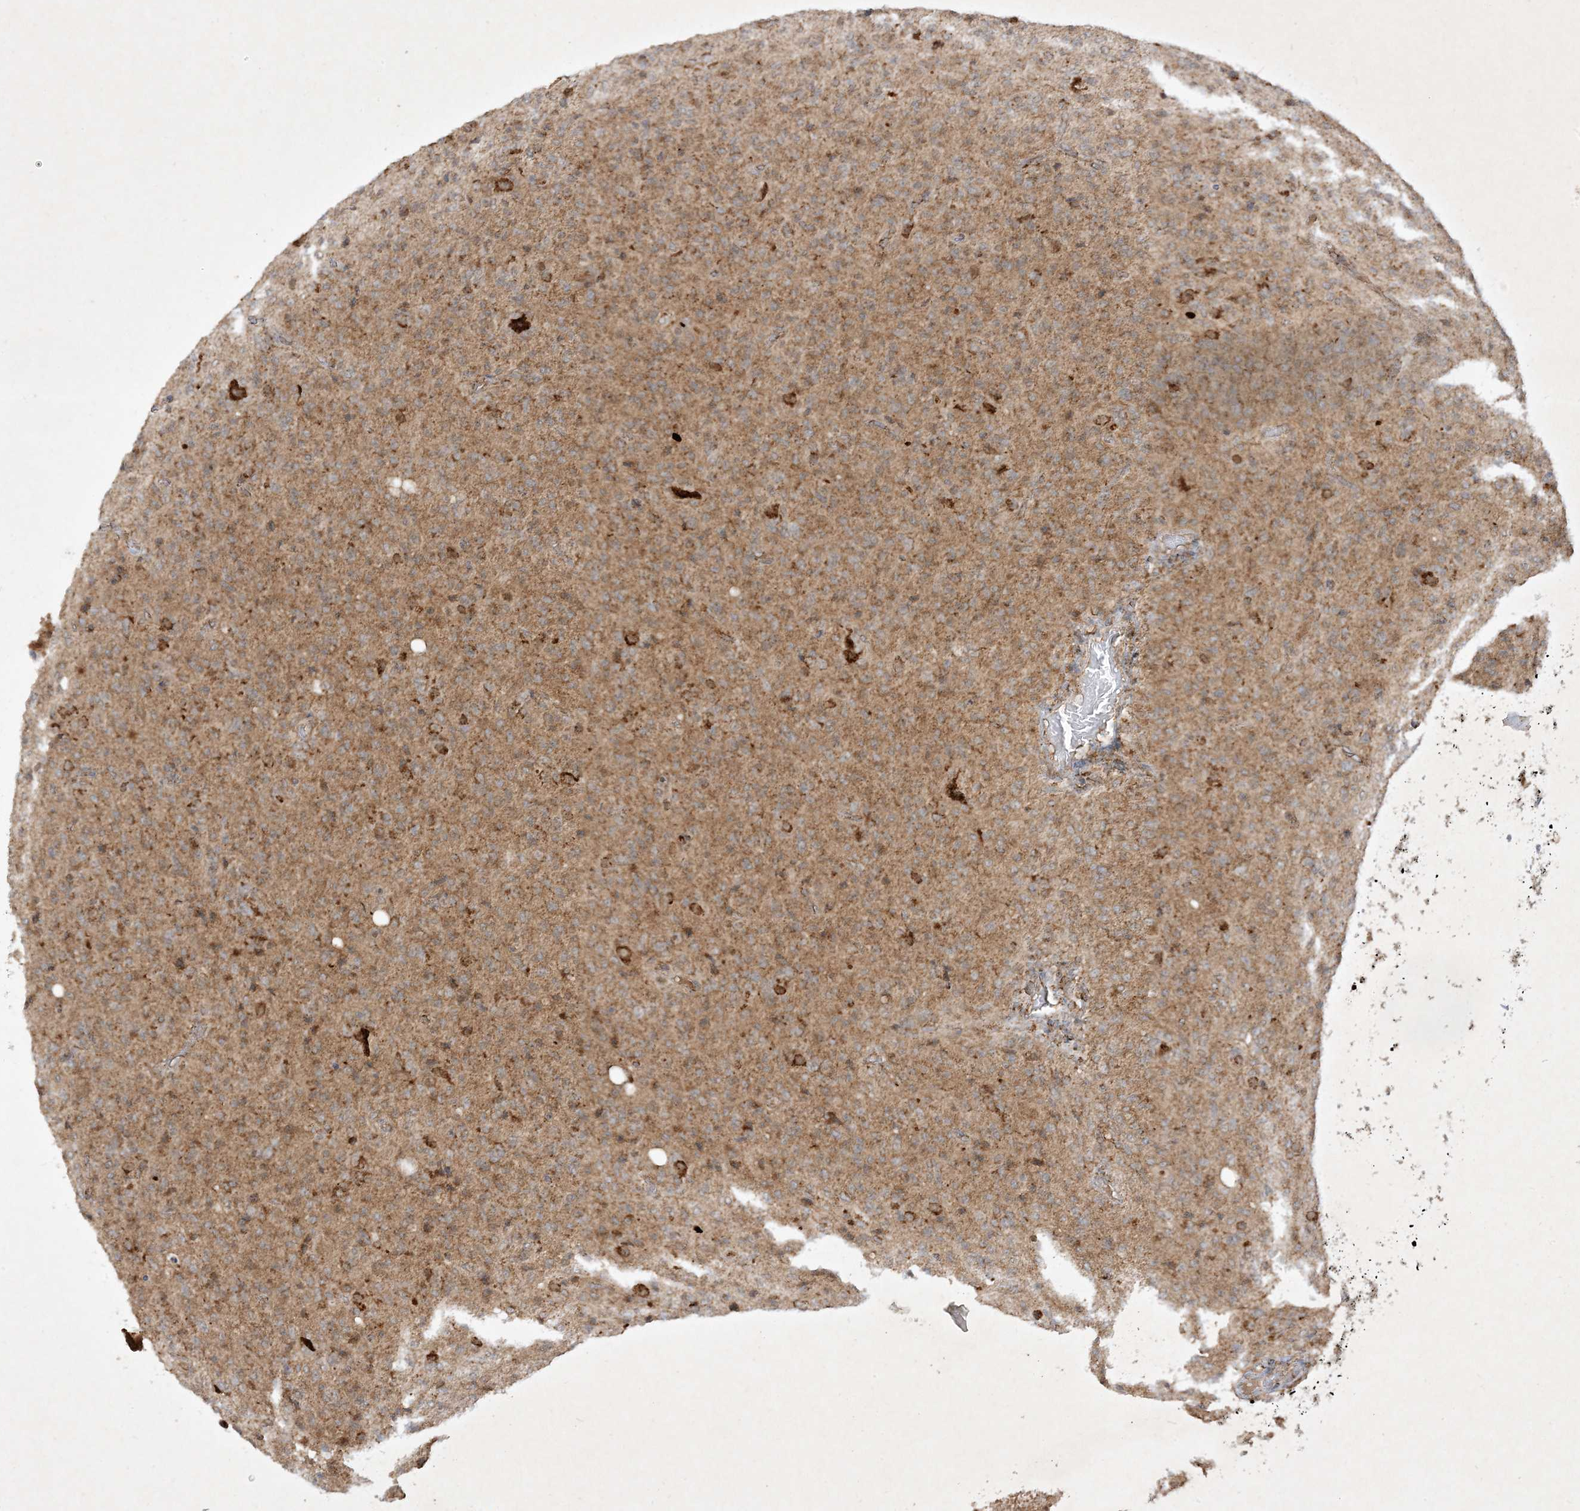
{"staining": {"intensity": "moderate", "quantity": ">75%", "location": "cytoplasmic/membranous"}, "tissue": "glioma", "cell_type": "Tumor cells", "image_type": "cancer", "snomed": [{"axis": "morphology", "description": "Glioma, malignant, High grade"}, {"axis": "topography", "description": "Brain"}], "caption": "Immunohistochemistry (DAB (3,3'-diaminobenzidine)) staining of glioma demonstrates moderate cytoplasmic/membranous protein expression in approximately >75% of tumor cells. (Brightfield microscopy of DAB IHC at high magnification).", "gene": "NDUFAF3", "patient": {"sex": "female", "age": 57}}